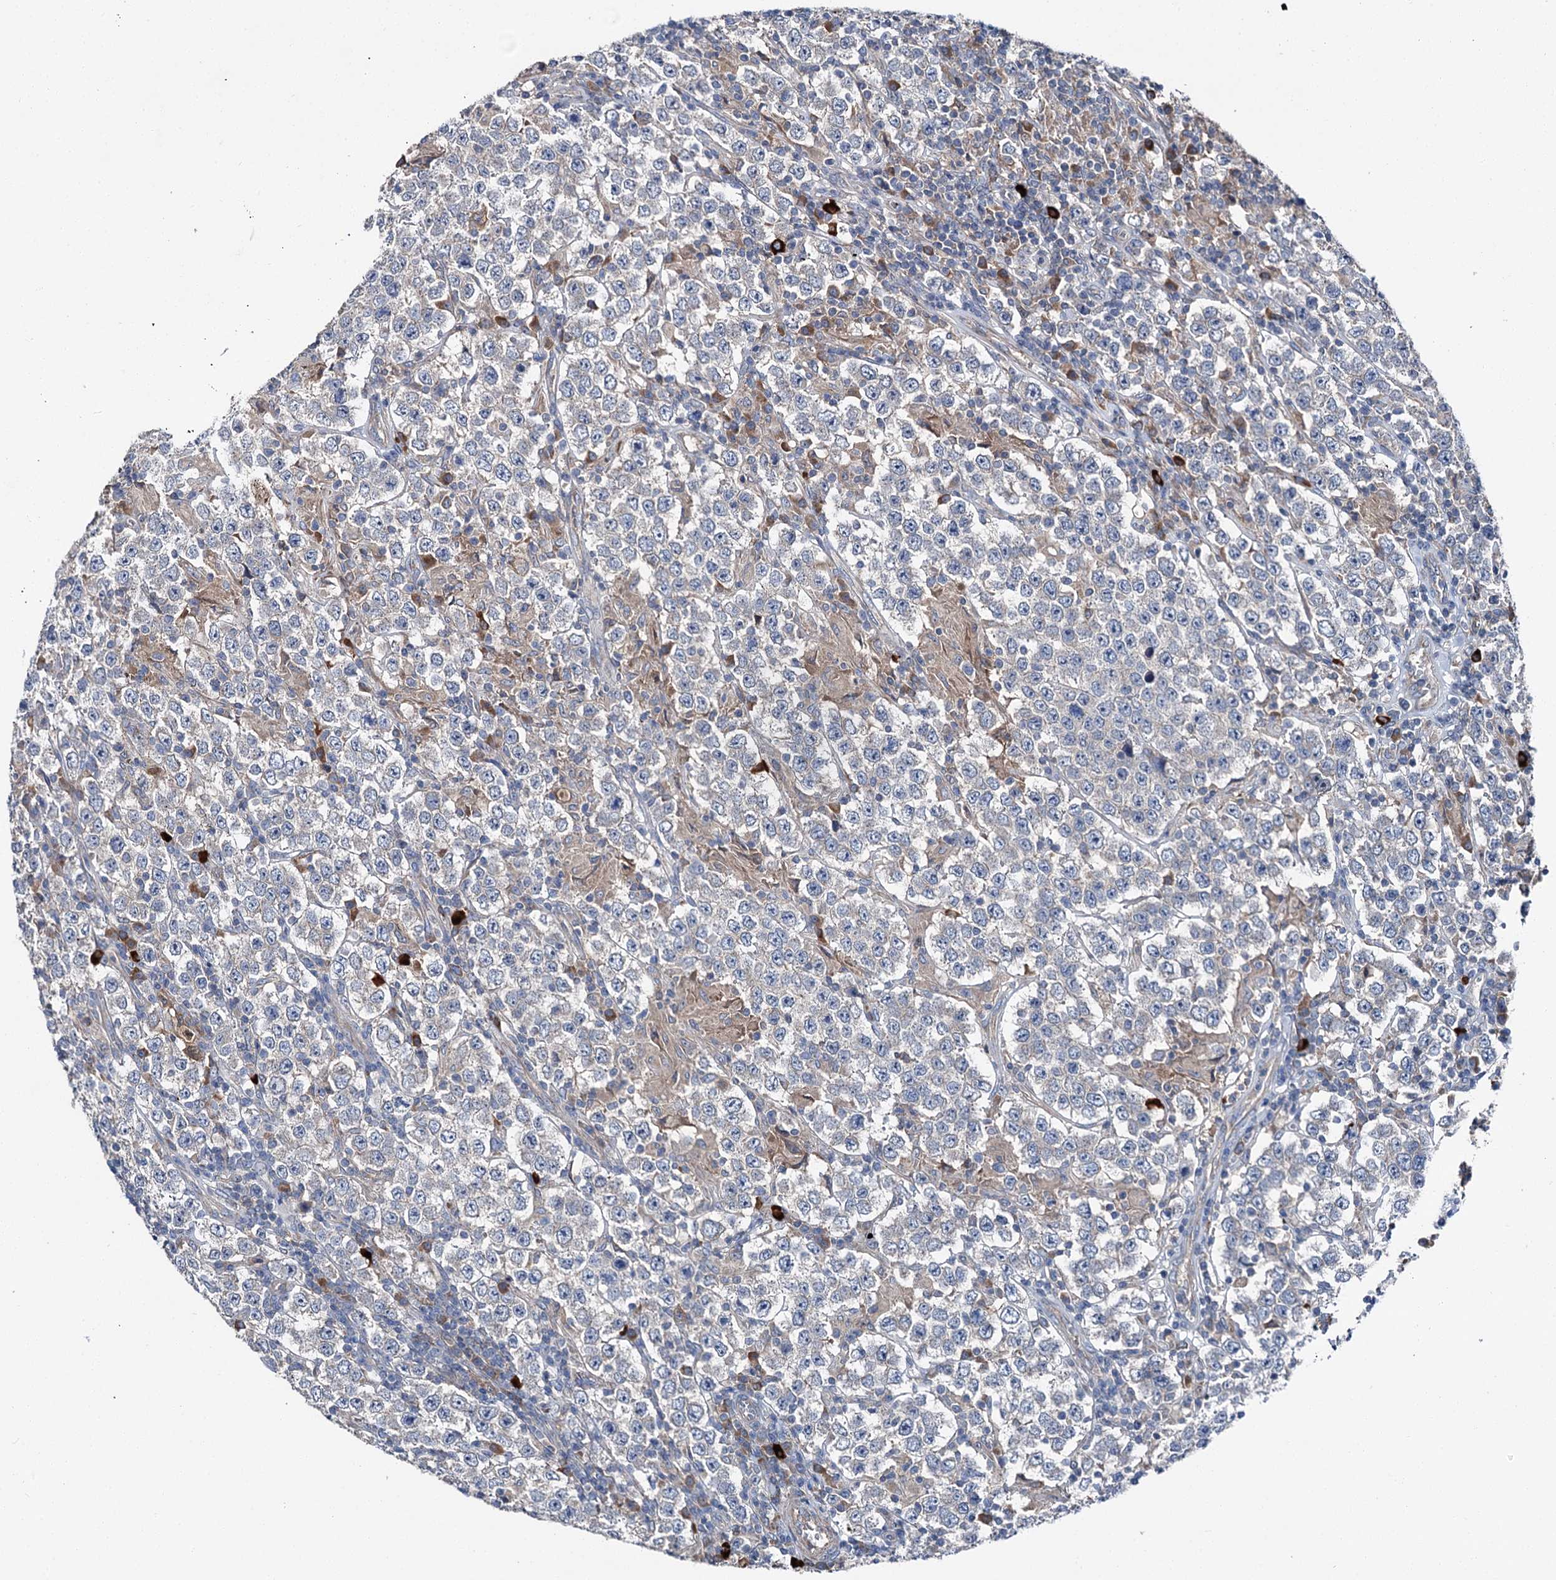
{"staining": {"intensity": "negative", "quantity": "none", "location": "none"}, "tissue": "testis cancer", "cell_type": "Tumor cells", "image_type": "cancer", "snomed": [{"axis": "morphology", "description": "Normal tissue, NOS"}, {"axis": "morphology", "description": "Urothelial carcinoma, High grade"}, {"axis": "morphology", "description": "Seminoma, NOS"}, {"axis": "morphology", "description": "Carcinoma, Embryonal, NOS"}, {"axis": "topography", "description": "Urinary bladder"}, {"axis": "topography", "description": "Testis"}], "caption": "Protein analysis of testis cancer shows no significant expression in tumor cells. (Immunohistochemistry (ihc), brightfield microscopy, high magnification).", "gene": "SLC22A25", "patient": {"sex": "male", "age": 41}}